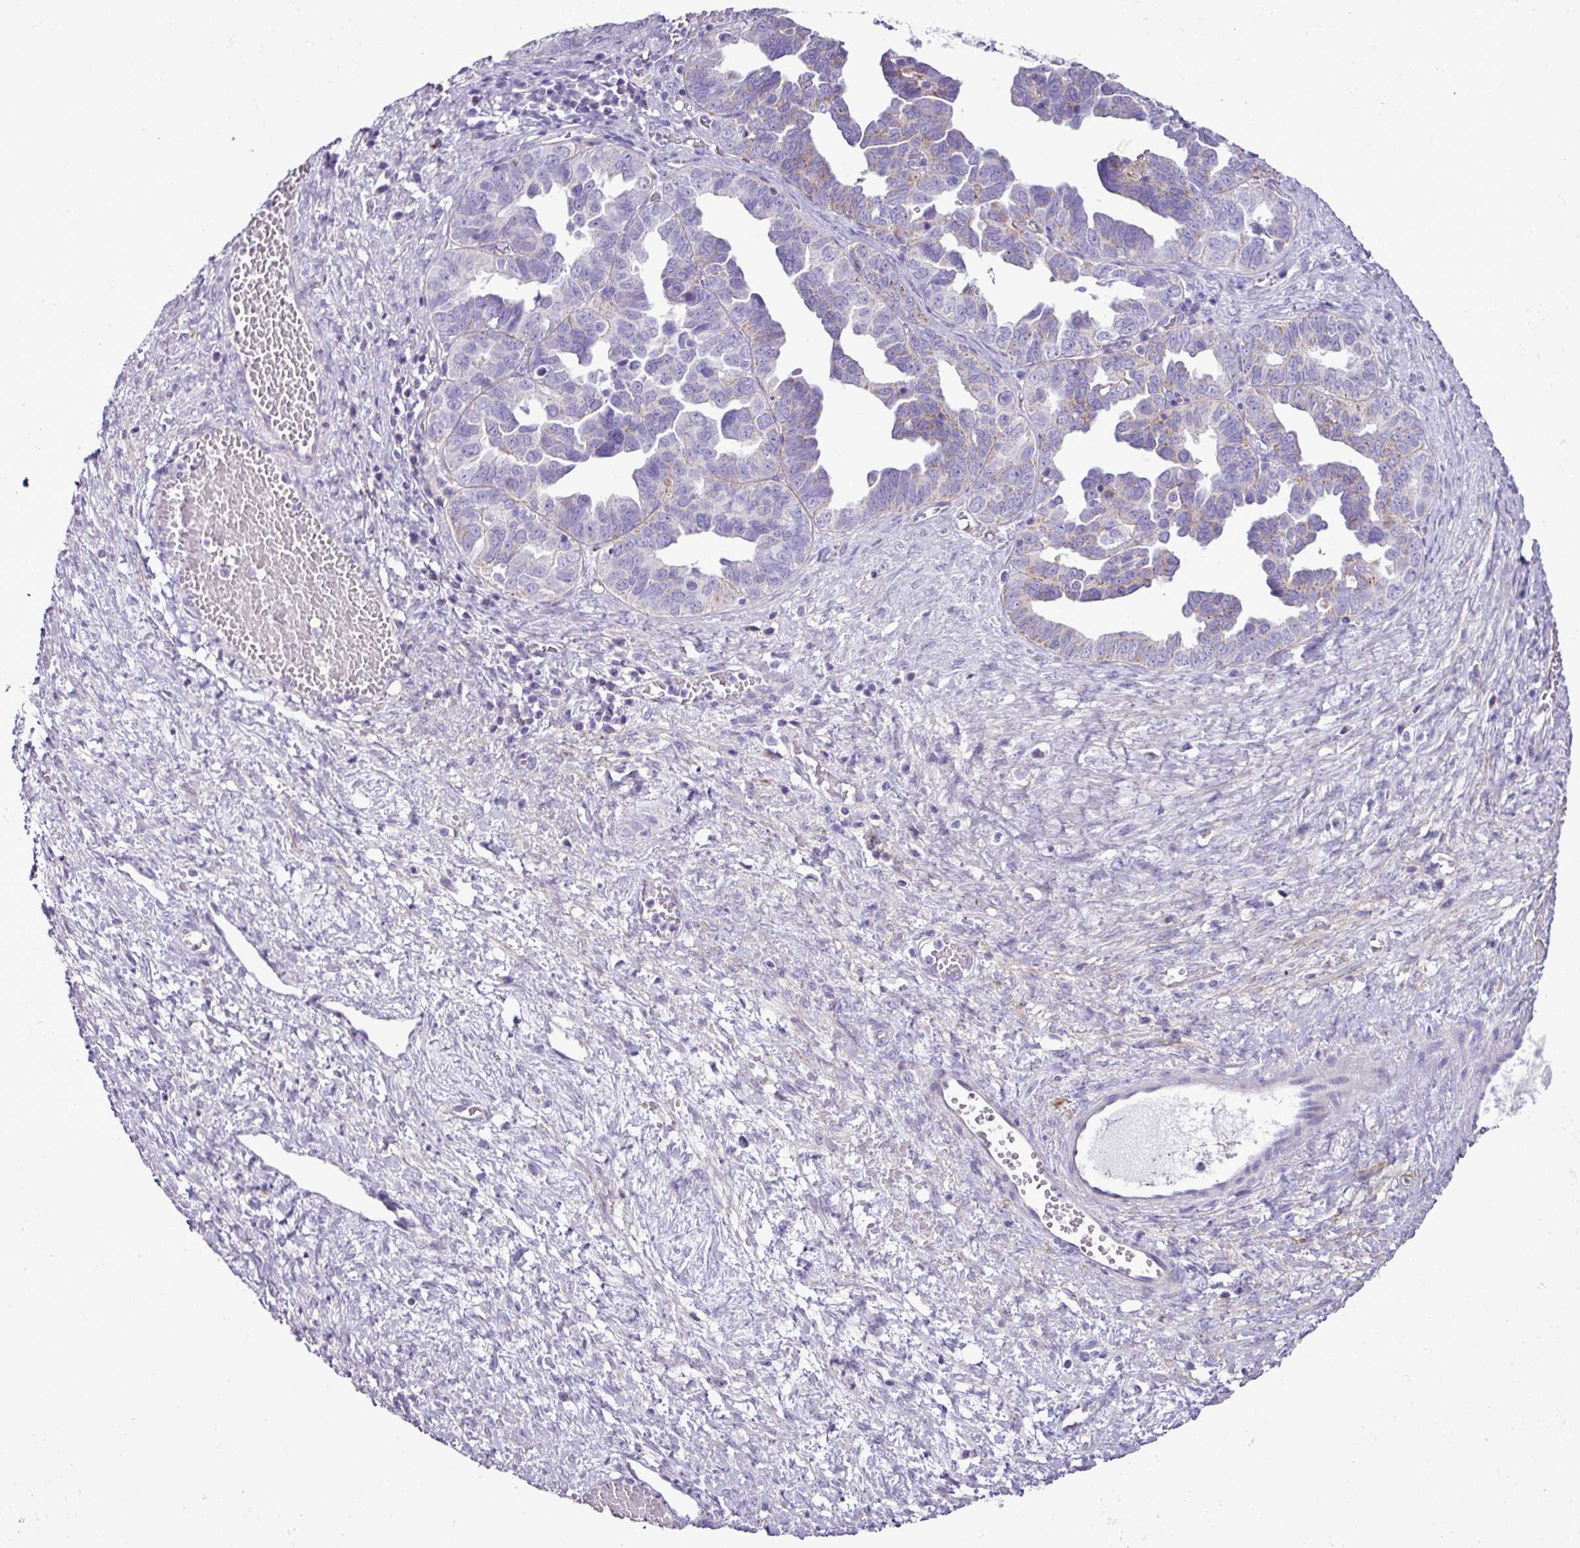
{"staining": {"intensity": "moderate", "quantity": "<25%", "location": "cytoplasmic/membranous"}, "tissue": "ovarian cancer", "cell_type": "Tumor cells", "image_type": "cancer", "snomed": [{"axis": "morphology", "description": "Cystadenocarcinoma, serous, NOS"}, {"axis": "topography", "description": "Ovary"}], "caption": "DAB immunohistochemical staining of ovarian serous cystadenocarcinoma exhibits moderate cytoplasmic/membranous protein expression in about <25% of tumor cells.", "gene": "PGAP4", "patient": {"sex": "female", "age": 64}}